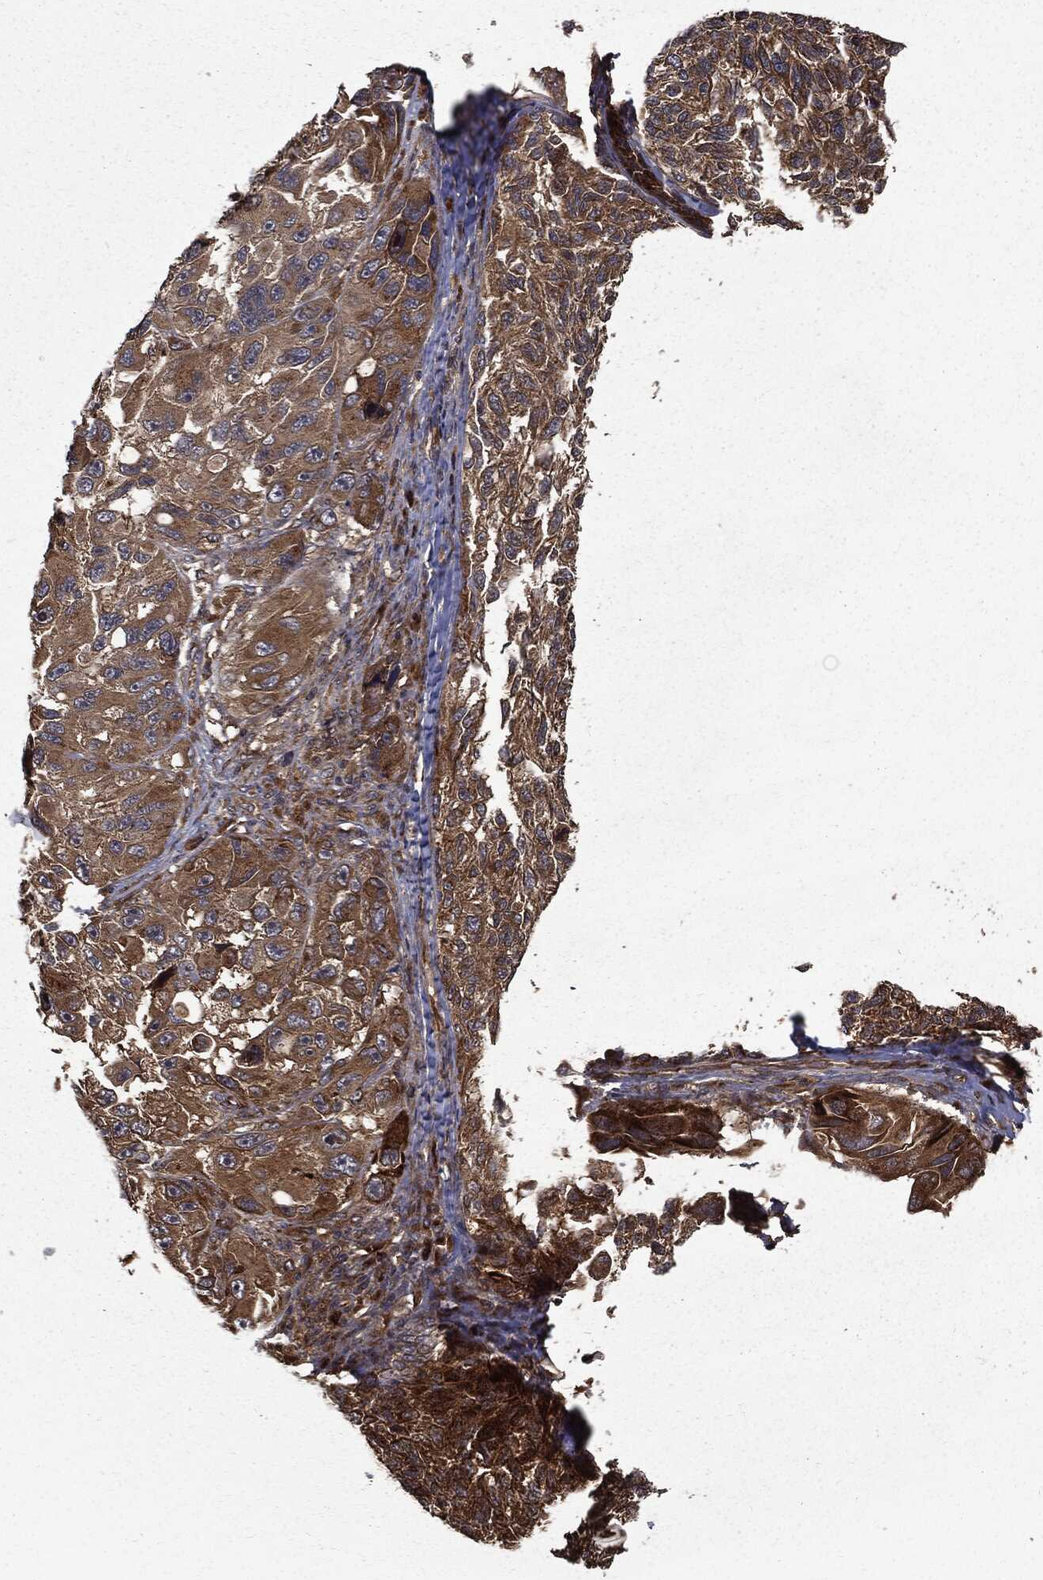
{"staining": {"intensity": "strong", "quantity": ">75%", "location": "cytoplasmic/membranous"}, "tissue": "melanoma", "cell_type": "Tumor cells", "image_type": "cancer", "snomed": [{"axis": "morphology", "description": "Malignant melanoma, NOS"}, {"axis": "topography", "description": "Skin"}], "caption": "This photomicrograph exhibits melanoma stained with immunohistochemistry to label a protein in brown. The cytoplasmic/membranous of tumor cells show strong positivity for the protein. Nuclei are counter-stained blue.", "gene": "HTT", "patient": {"sex": "female", "age": 73}}